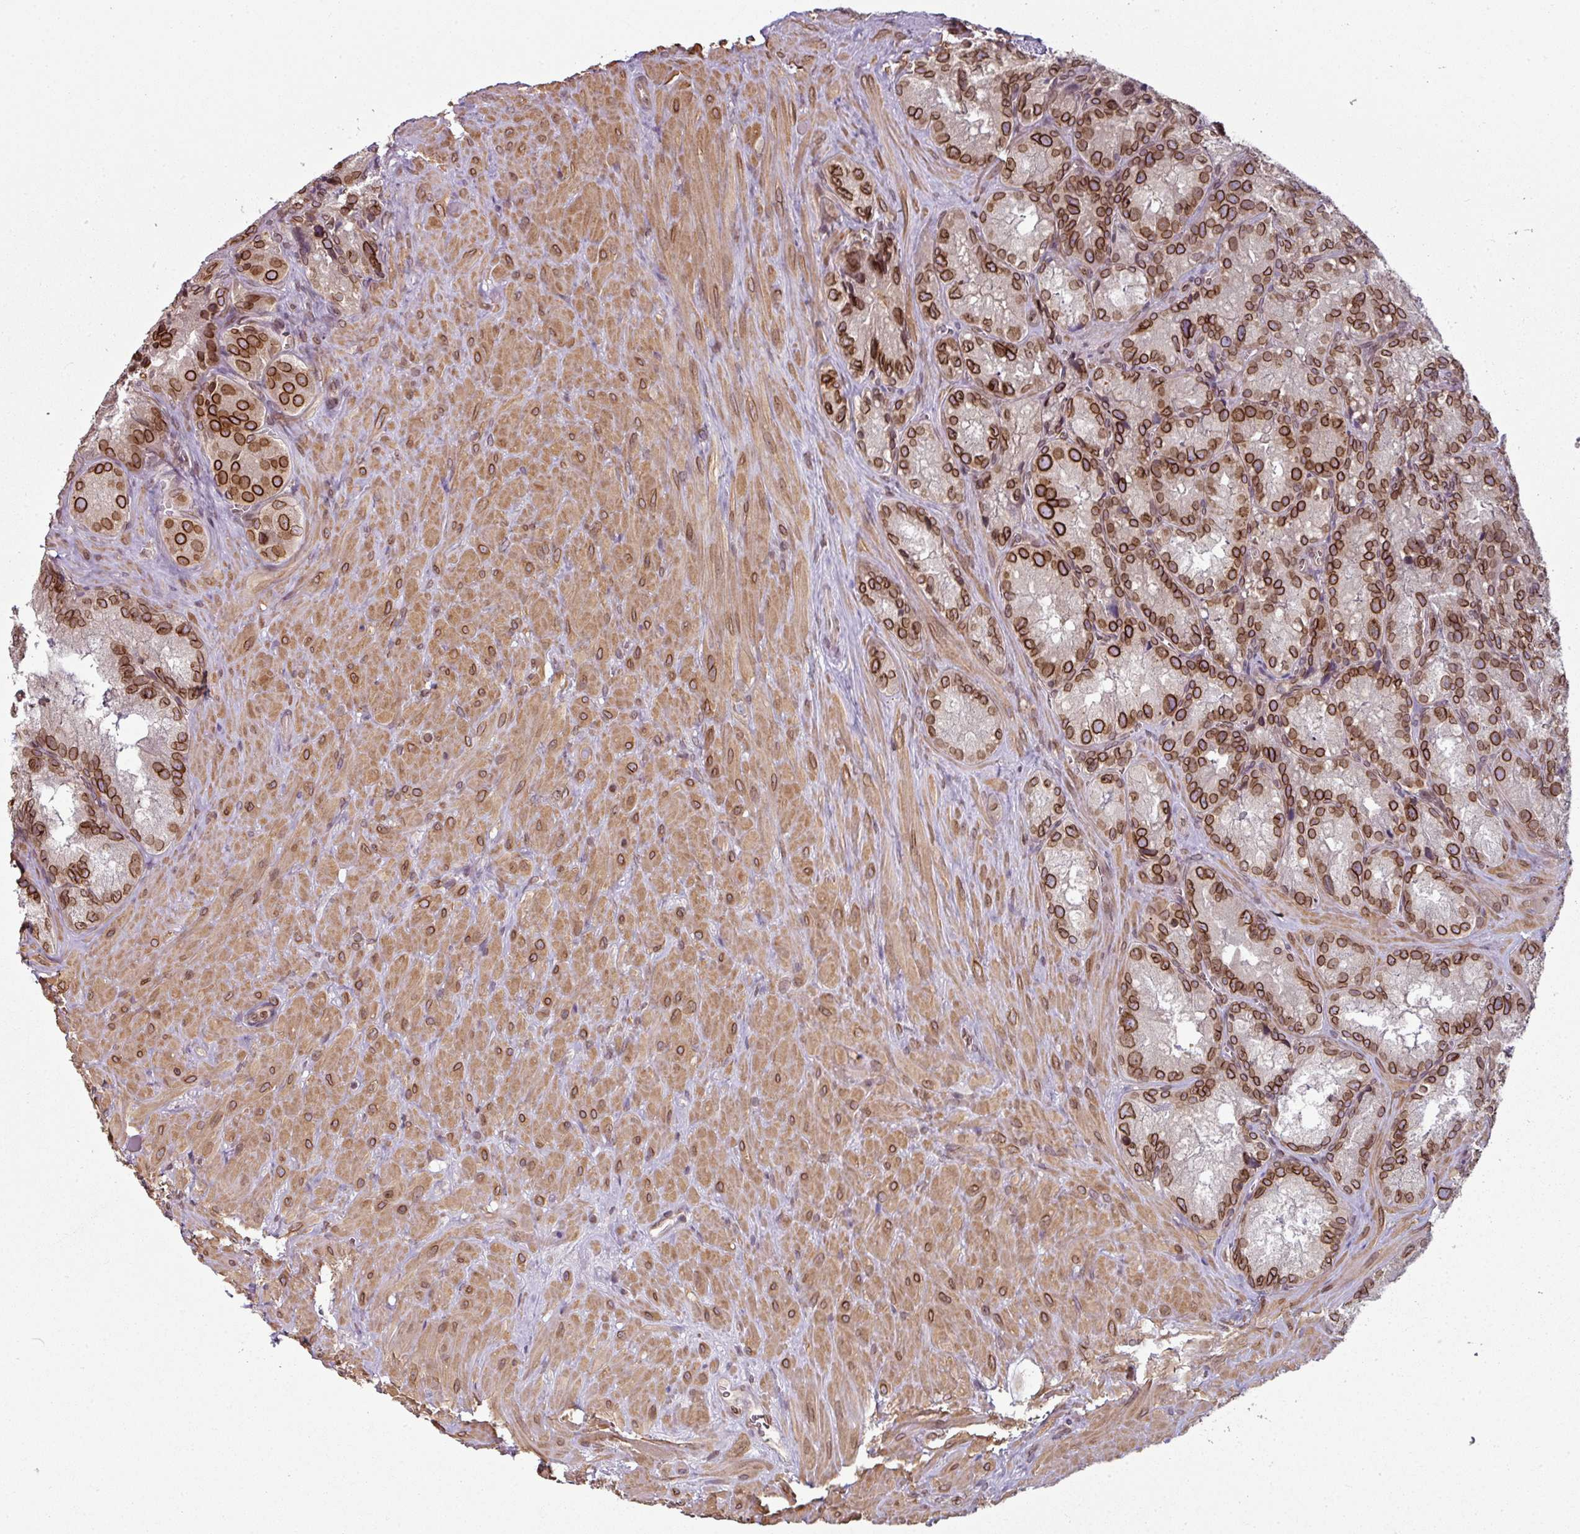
{"staining": {"intensity": "strong", "quantity": ">75%", "location": "cytoplasmic/membranous,nuclear"}, "tissue": "seminal vesicle", "cell_type": "Glandular cells", "image_type": "normal", "snomed": [{"axis": "morphology", "description": "Normal tissue, NOS"}, {"axis": "topography", "description": "Seminal veicle"}], "caption": "DAB (3,3'-diaminobenzidine) immunohistochemical staining of unremarkable human seminal vesicle reveals strong cytoplasmic/membranous,nuclear protein positivity in approximately >75% of glandular cells. Using DAB (3,3'-diaminobenzidine) (brown) and hematoxylin (blue) stains, captured at high magnification using brightfield microscopy.", "gene": "RANGAP1", "patient": {"sex": "male", "age": 62}}